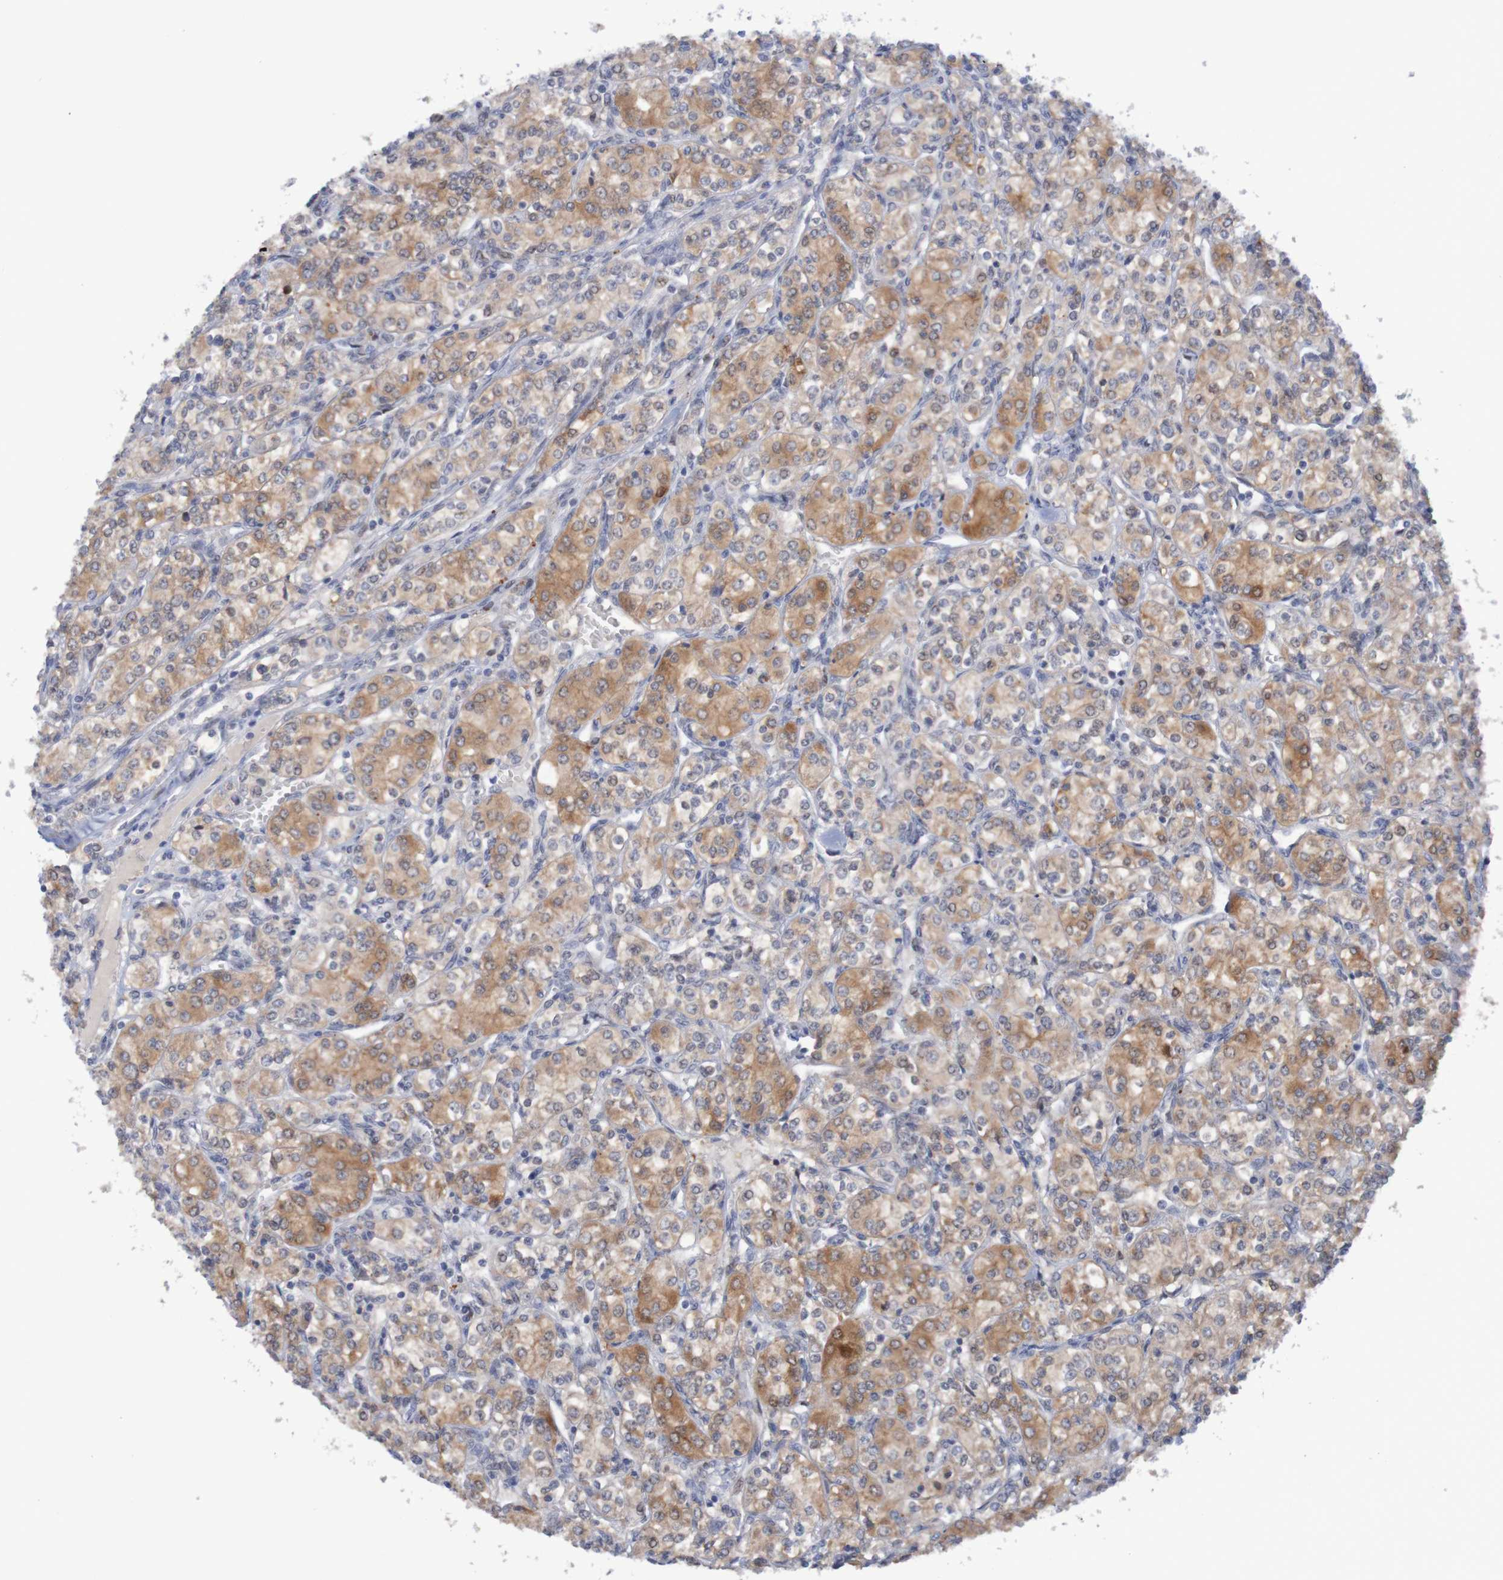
{"staining": {"intensity": "moderate", "quantity": ">75%", "location": "cytoplasmic/membranous"}, "tissue": "renal cancer", "cell_type": "Tumor cells", "image_type": "cancer", "snomed": [{"axis": "morphology", "description": "Adenocarcinoma, NOS"}, {"axis": "topography", "description": "Kidney"}], "caption": "Immunohistochemistry image of renal adenocarcinoma stained for a protein (brown), which exhibits medium levels of moderate cytoplasmic/membranous expression in about >75% of tumor cells.", "gene": "FBP2", "patient": {"sex": "male", "age": 77}}